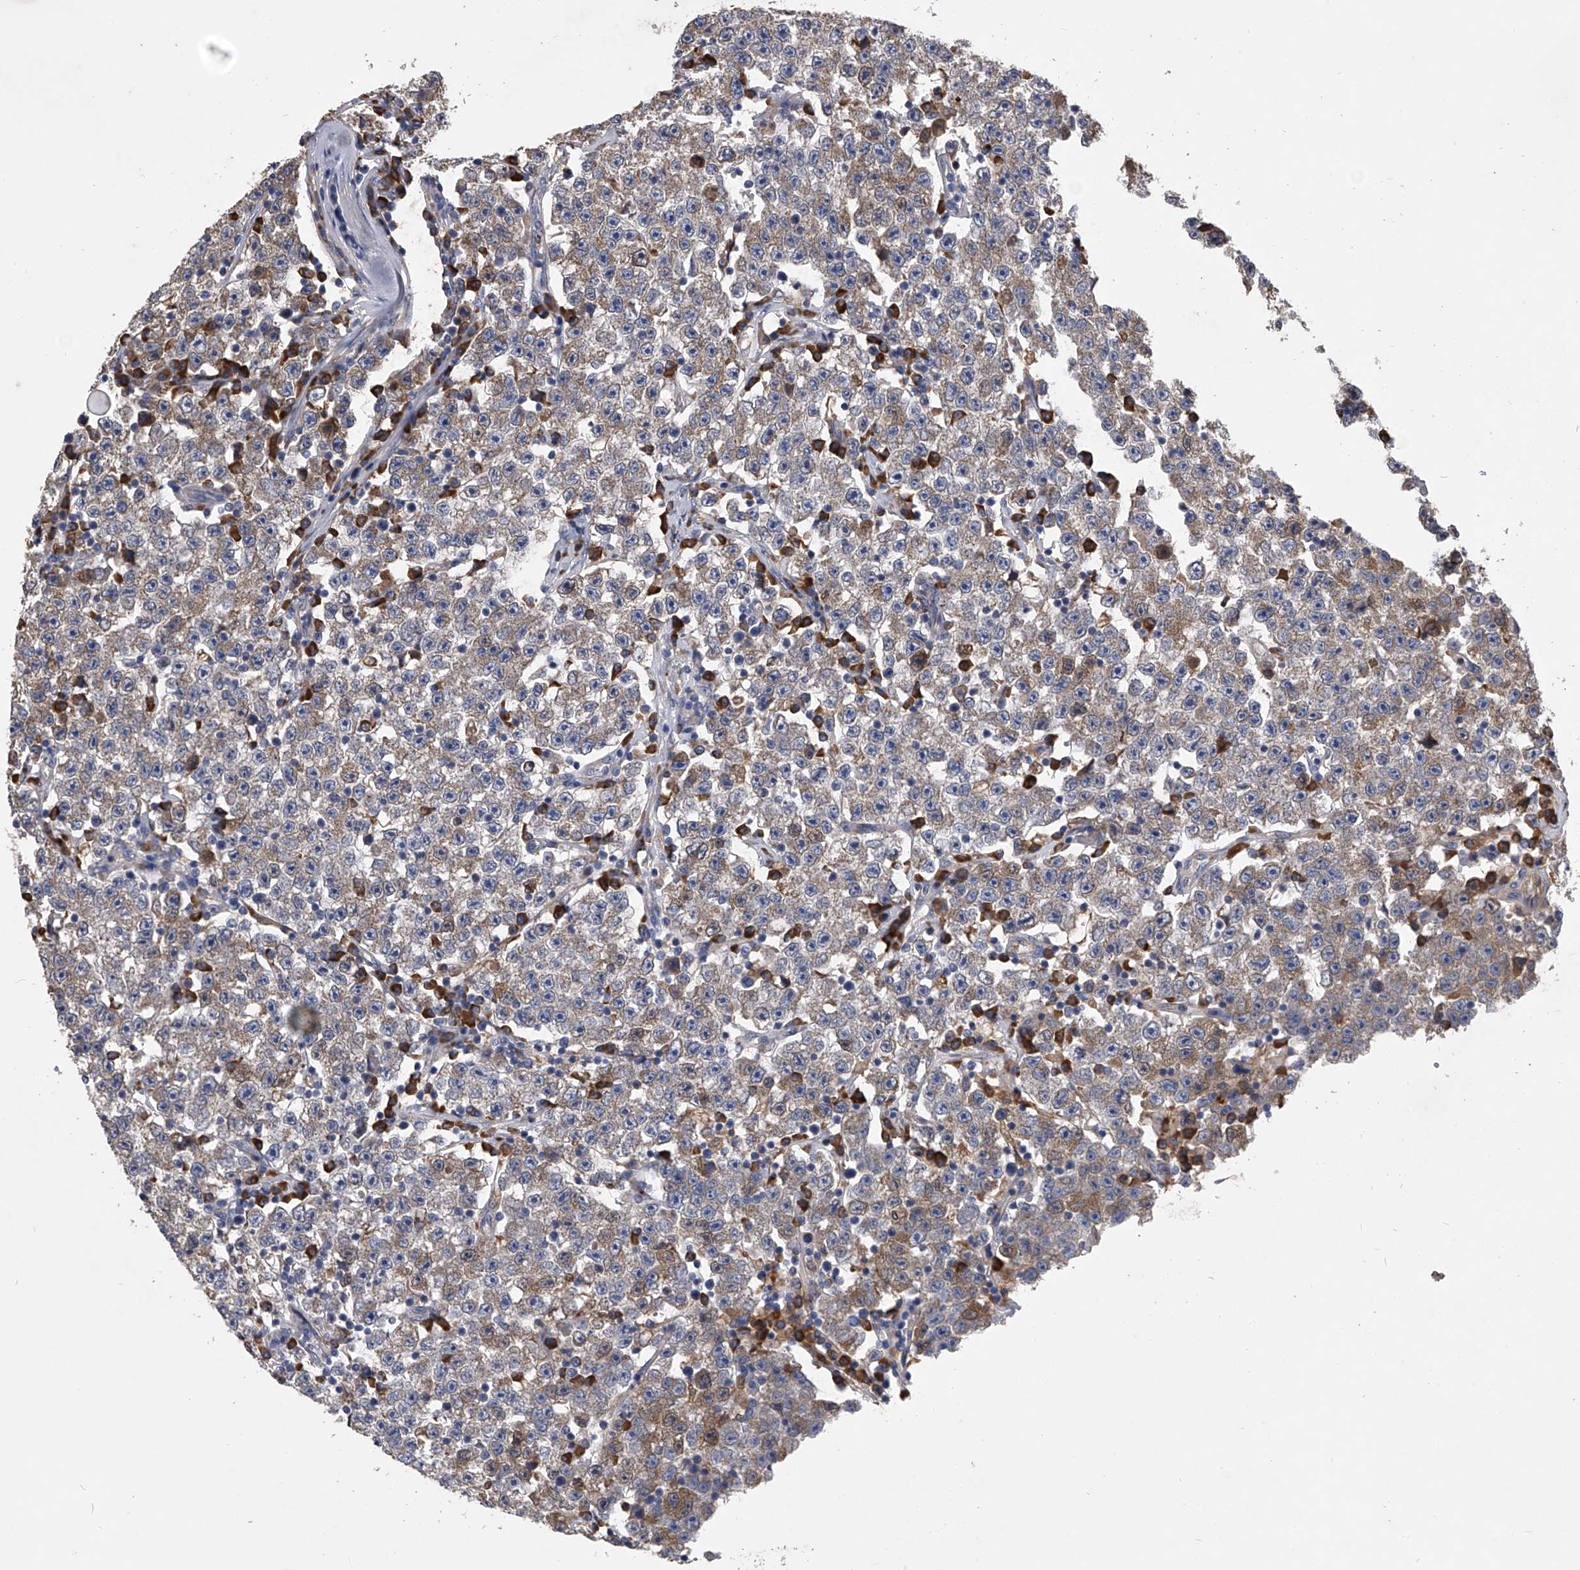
{"staining": {"intensity": "weak", "quantity": "<25%", "location": "cytoplasmic/membranous"}, "tissue": "testis cancer", "cell_type": "Tumor cells", "image_type": "cancer", "snomed": [{"axis": "morphology", "description": "Seminoma, NOS"}, {"axis": "topography", "description": "Testis"}], "caption": "Immunohistochemistry (IHC) of human testis seminoma exhibits no expression in tumor cells. (DAB immunohistochemistry visualized using brightfield microscopy, high magnification).", "gene": "CCR4", "patient": {"sex": "male", "age": 22}}